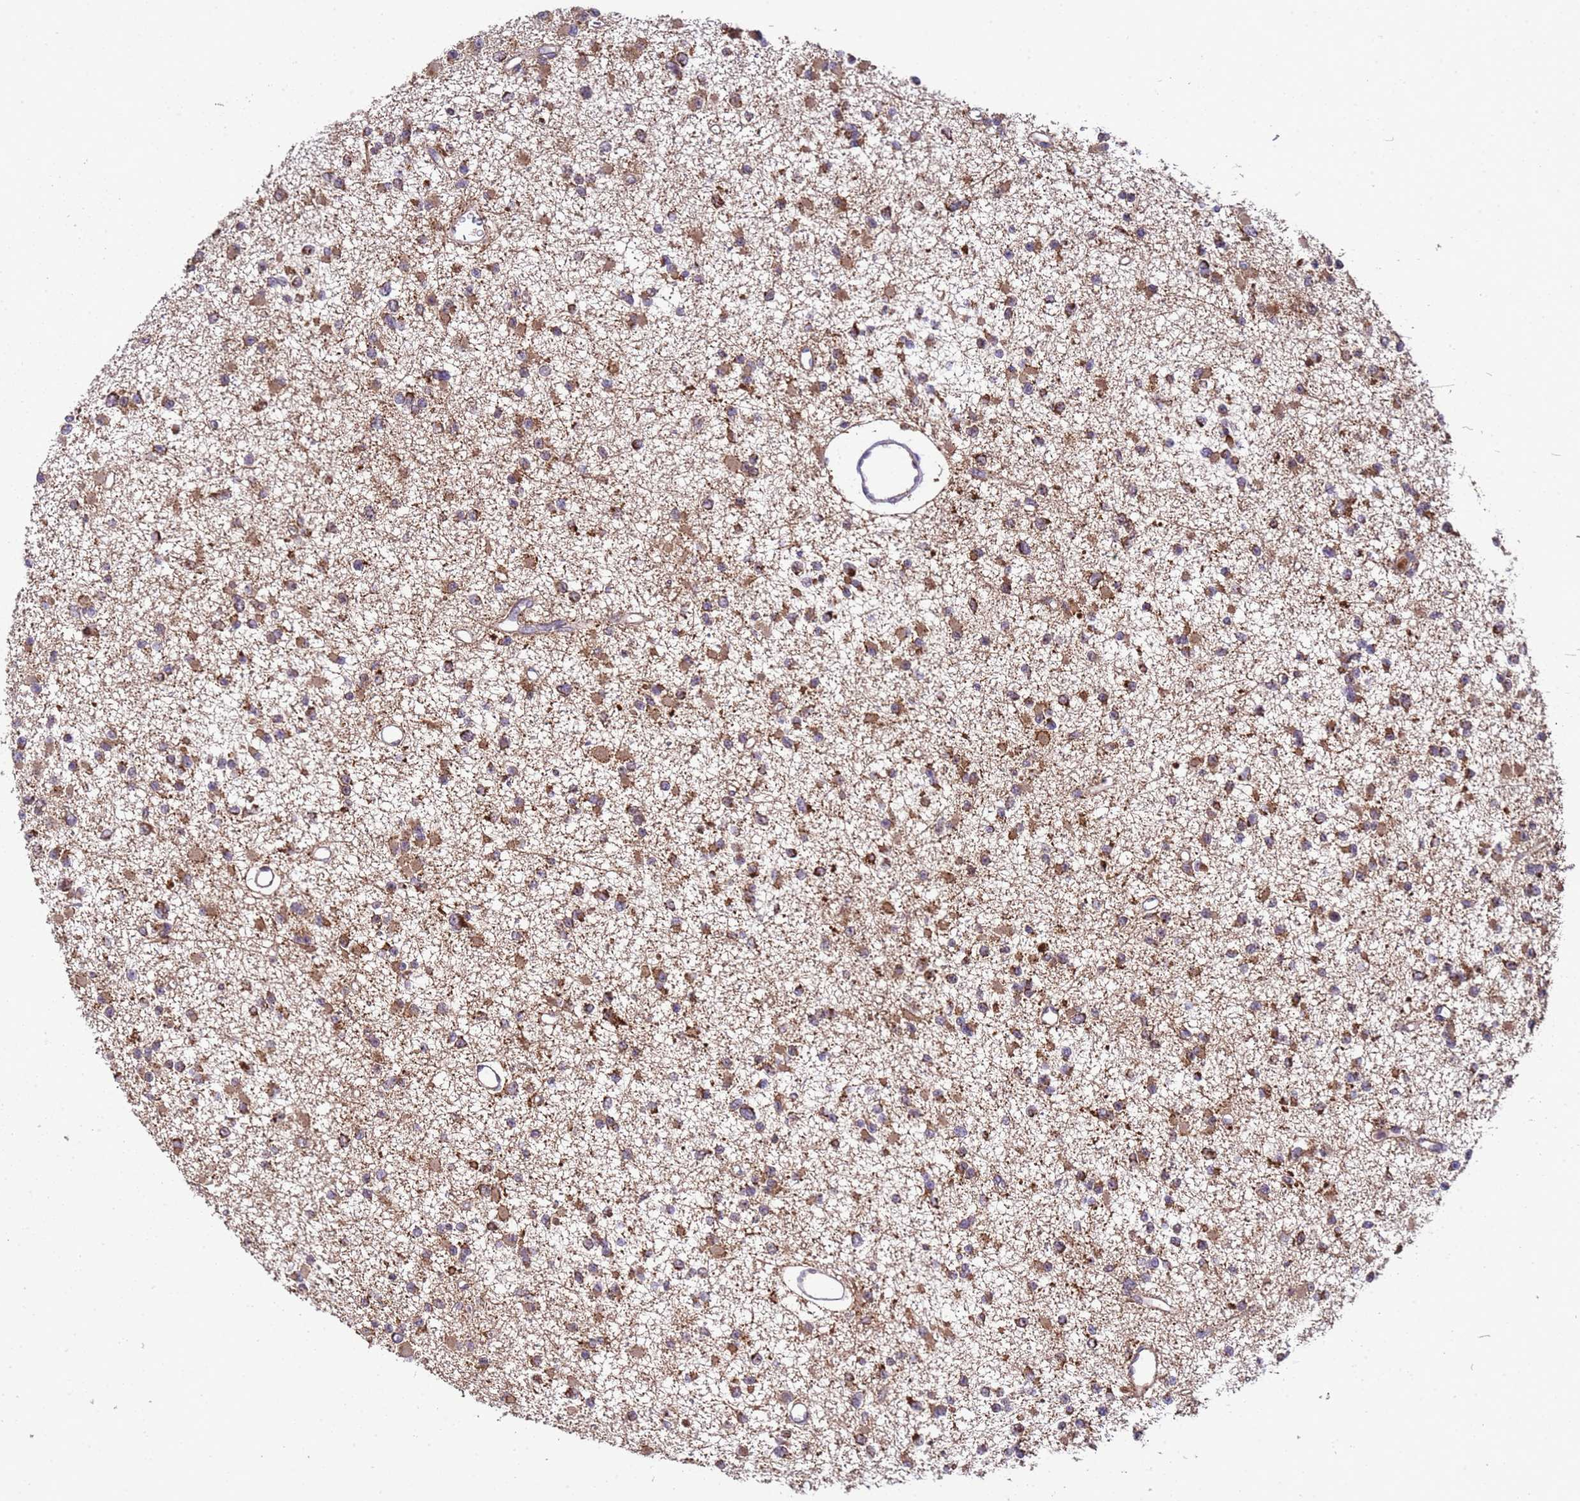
{"staining": {"intensity": "moderate", "quantity": ">75%", "location": "cytoplasmic/membranous"}, "tissue": "glioma", "cell_type": "Tumor cells", "image_type": "cancer", "snomed": [{"axis": "morphology", "description": "Glioma, malignant, Low grade"}, {"axis": "topography", "description": "Brain"}], "caption": "A histopathology image of glioma stained for a protein shows moderate cytoplasmic/membranous brown staining in tumor cells. (Stains: DAB in brown, nuclei in blue, Microscopy: brightfield microscopy at high magnification).", "gene": "HSPBAP1", "patient": {"sex": "female", "age": 22}}